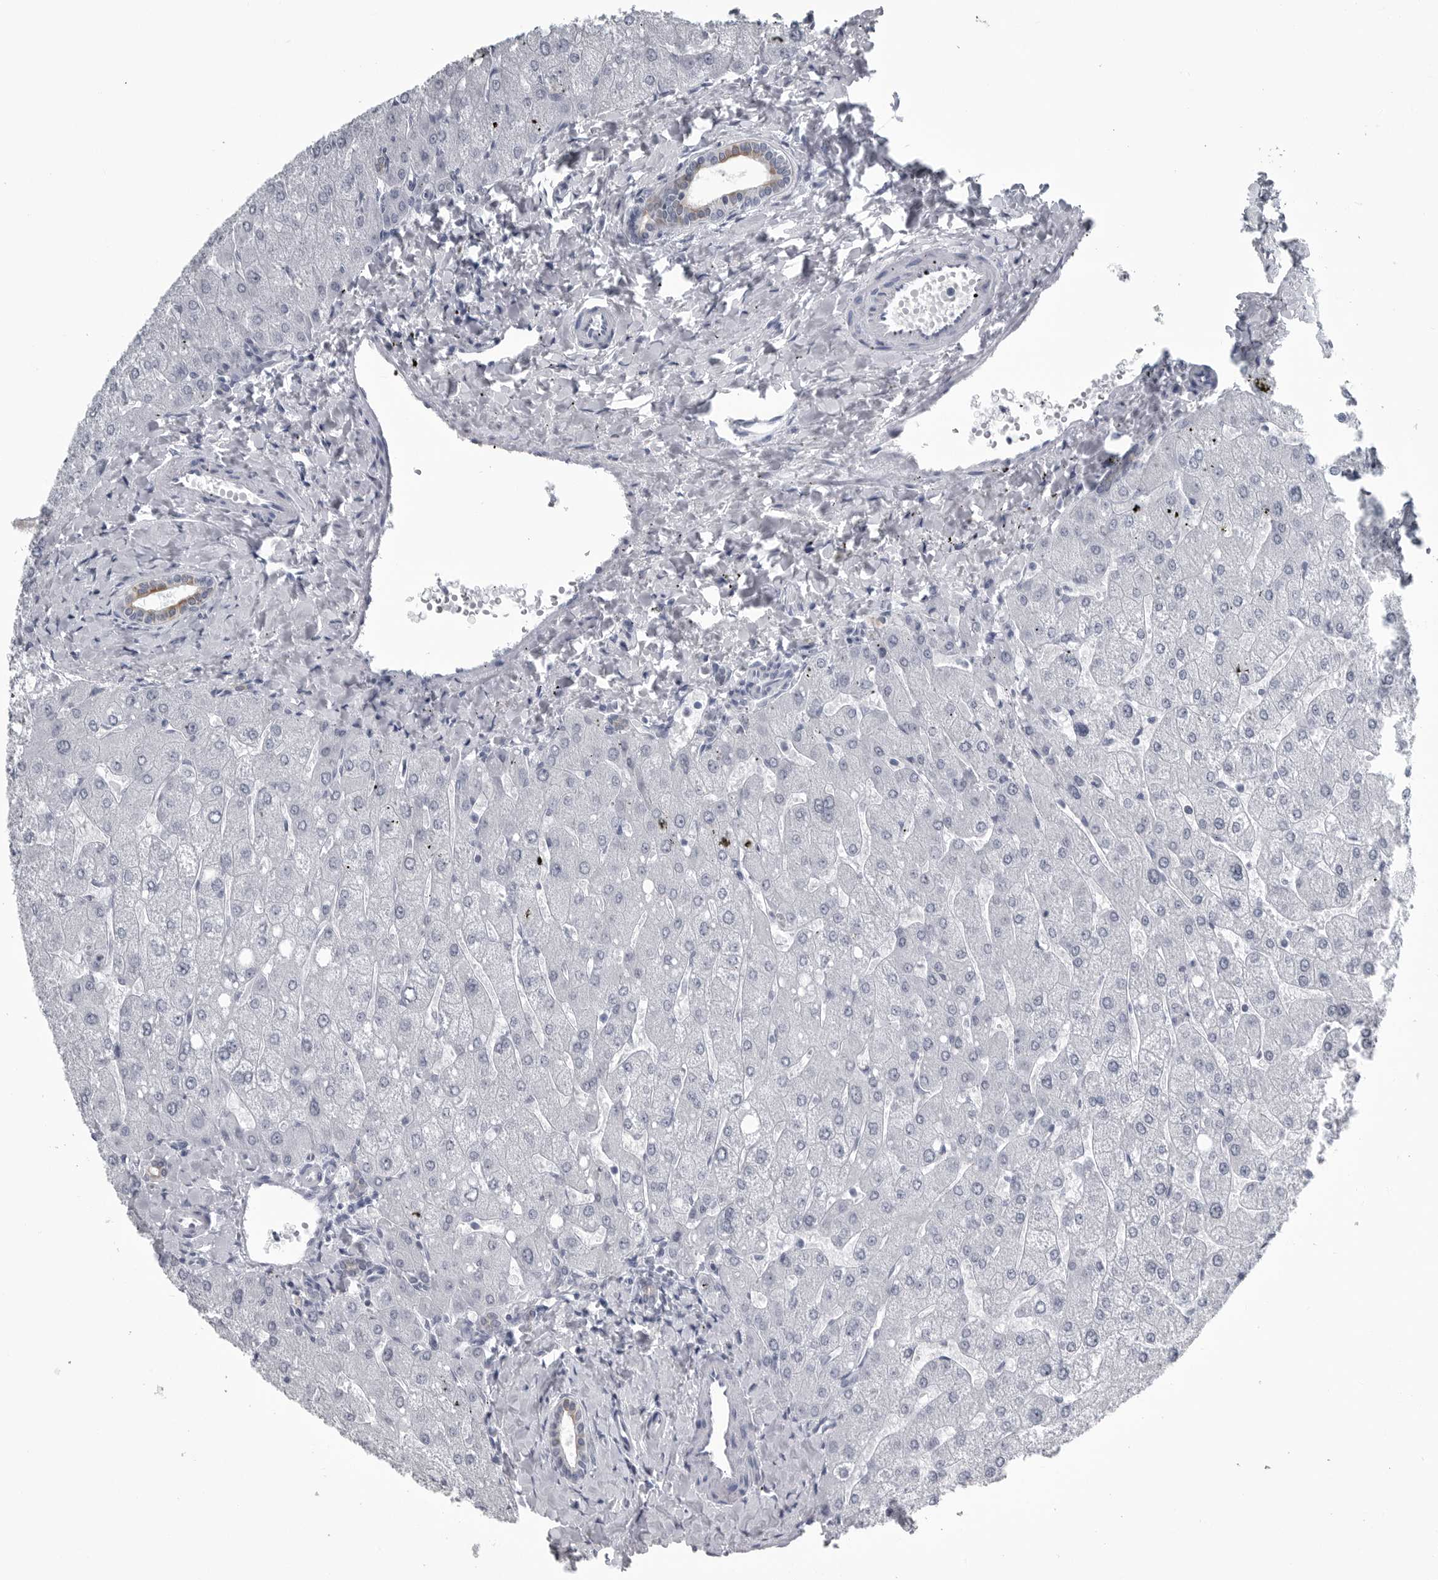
{"staining": {"intensity": "weak", "quantity": "<25%", "location": "cytoplasmic/membranous"}, "tissue": "liver", "cell_type": "Cholangiocytes", "image_type": "normal", "snomed": [{"axis": "morphology", "description": "Normal tissue, NOS"}, {"axis": "topography", "description": "Liver"}], "caption": "DAB (3,3'-diaminobenzidine) immunohistochemical staining of unremarkable liver exhibits no significant staining in cholangiocytes.", "gene": "MYOC", "patient": {"sex": "male", "age": 55}}